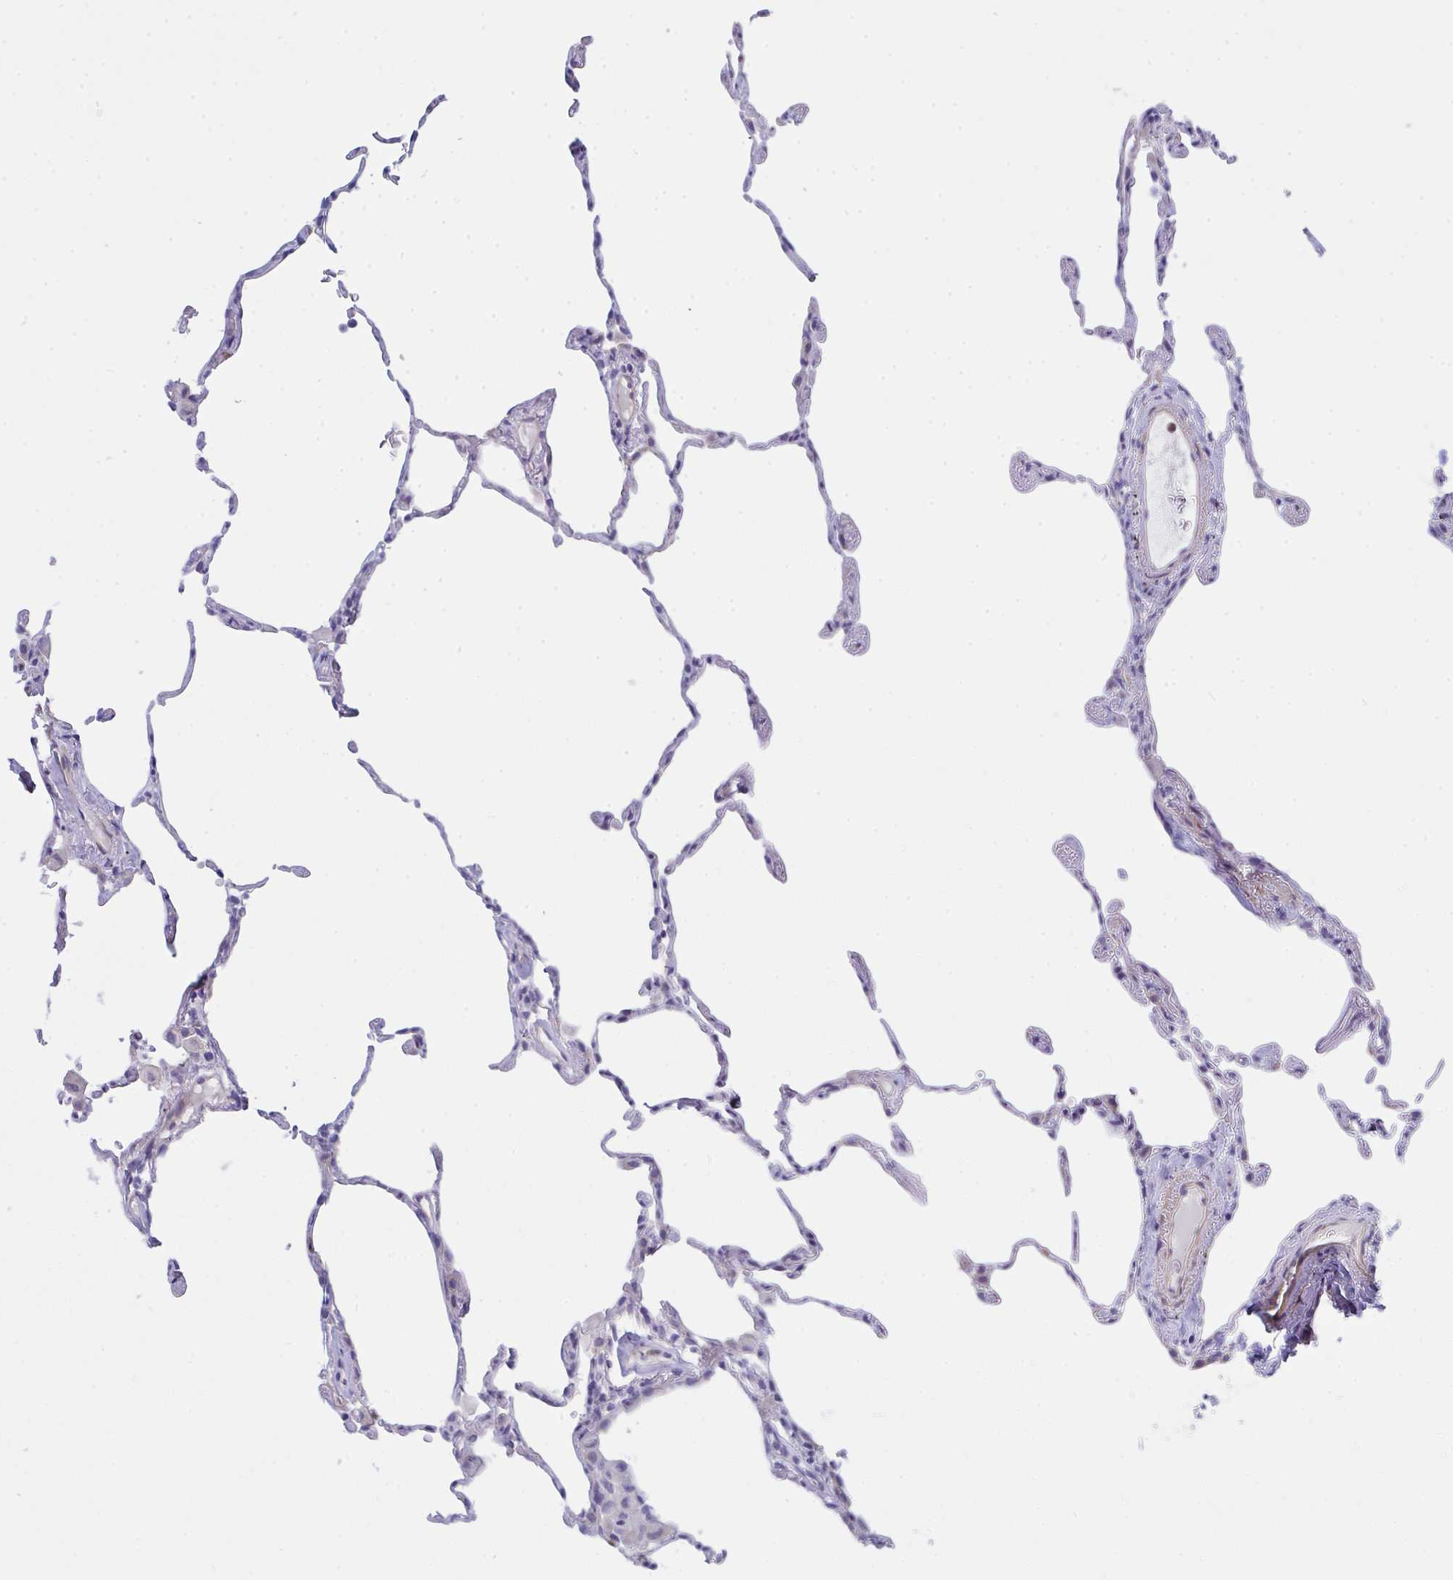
{"staining": {"intensity": "negative", "quantity": "none", "location": "none"}, "tissue": "lung", "cell_type": "Alveolar cells", "image_type": "normal", "snomed": [{"axis": "morphology", "description": "Normal tissue, NOS"}, {"axis": "topography", "description": "Lung"}], "caption": "Photomicrograph shows no significant protein expression in alveolar cells of unremarkable lung.", "gene": "CEP170B", "patient": {"sex": "female", "age": 57}}